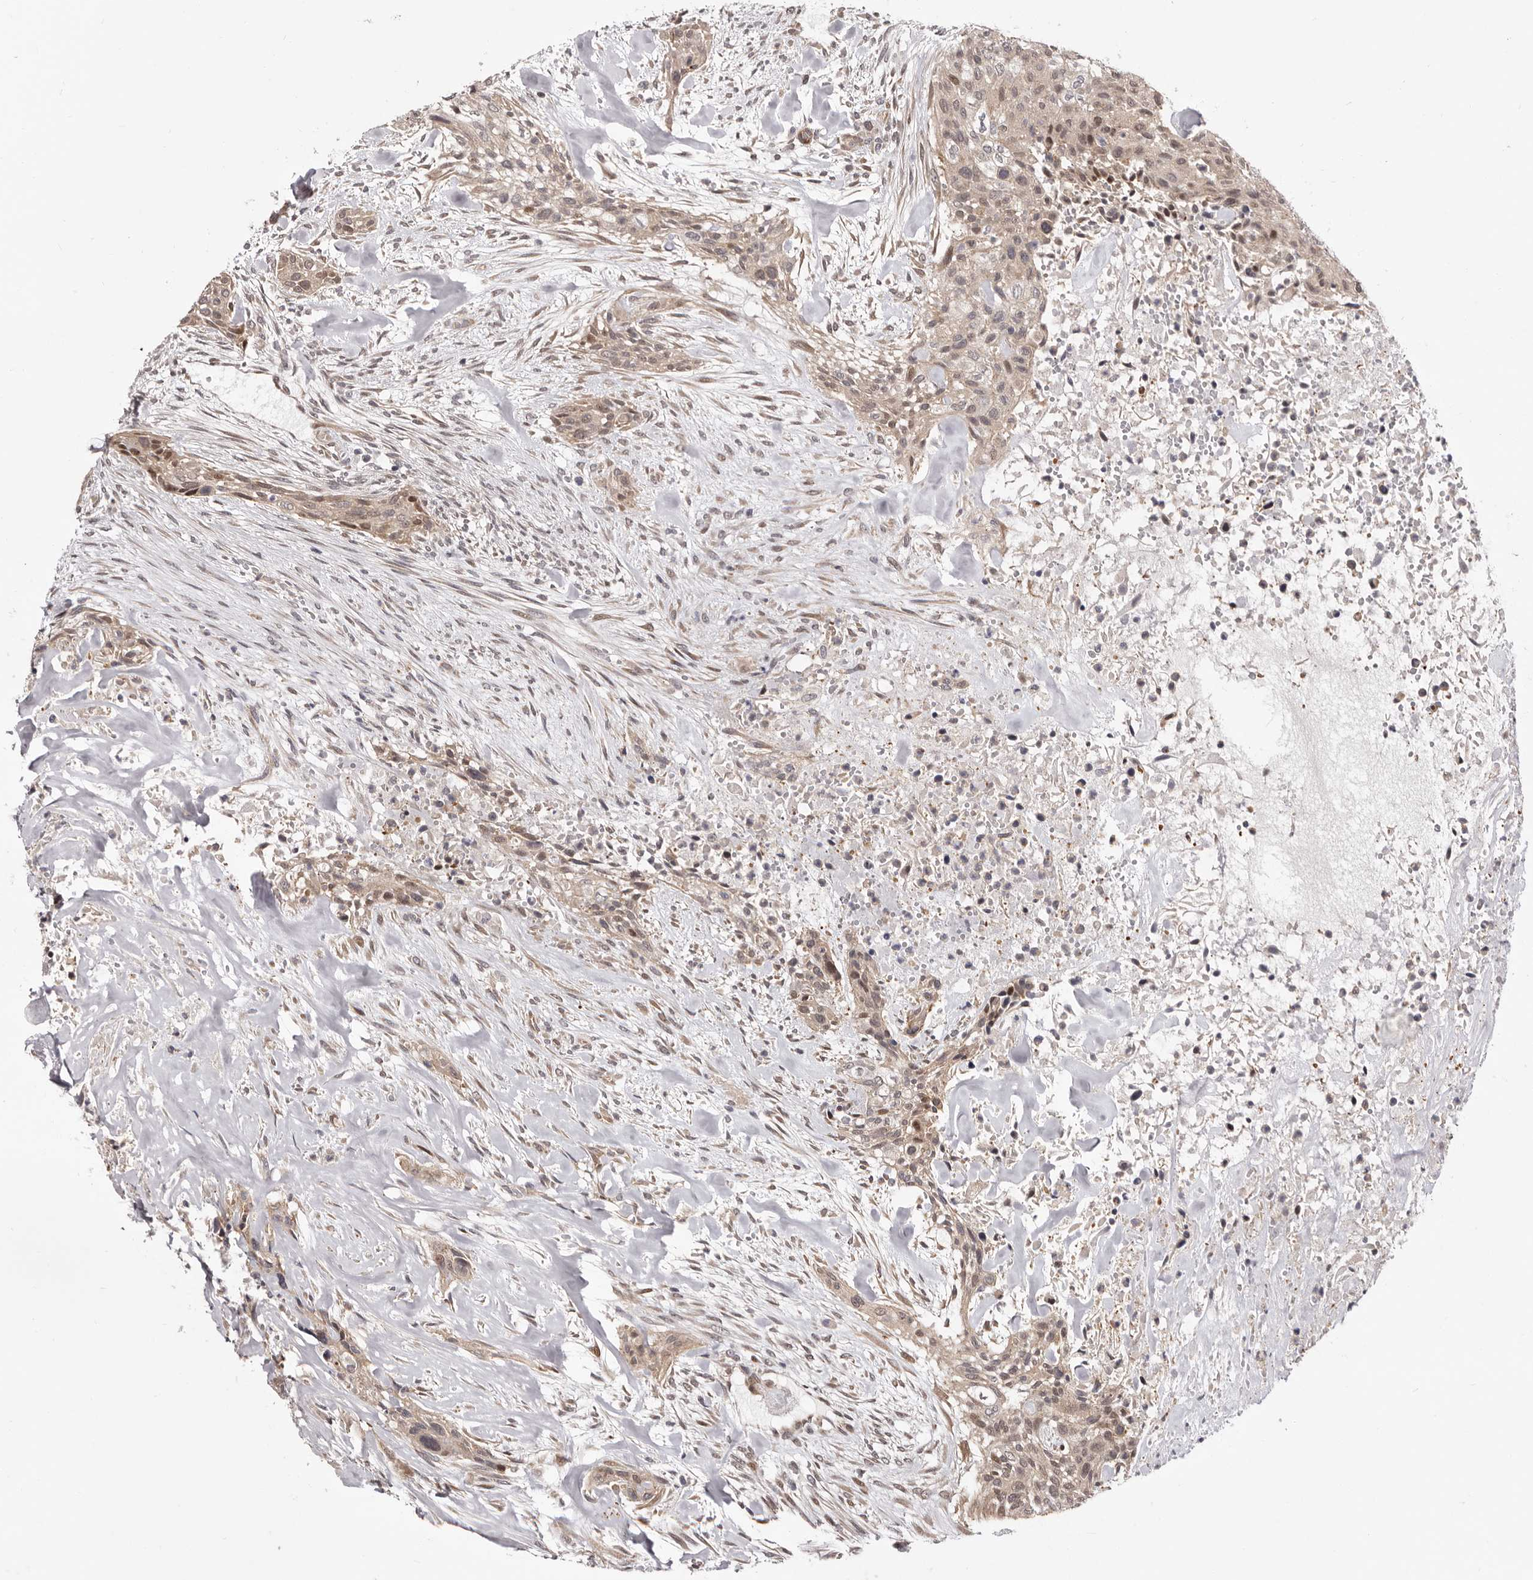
{"staining": {"intensity": "weak", "quantity": ">75%", "location": "cytoplasmic/membranous,nuclear"}, "tissue": "urothelial cancer", "cell_type": "Tumor cells", "image_type": "cancer", "snomed": [{"axis": "morphology", "description": "Urothelial carcinoma, High grade"}, {"axis": "topography", "description": "Urinary bladder"}], "caption": "Immunohistochemistry (IHC) of human high-grade urothelial carcinoma shows low levels of weak cytoplasmic/membranous and nuclear expression in about >75% of tumor cells. The staining is performed using DAB (3,3'-diaminobenzidine) brown chromogen to label protein expression. The nuclei are counter-stained blue using hematoxylin.", "gene": "GLRX3", "patient": {"sex": "male", "age": 35}}